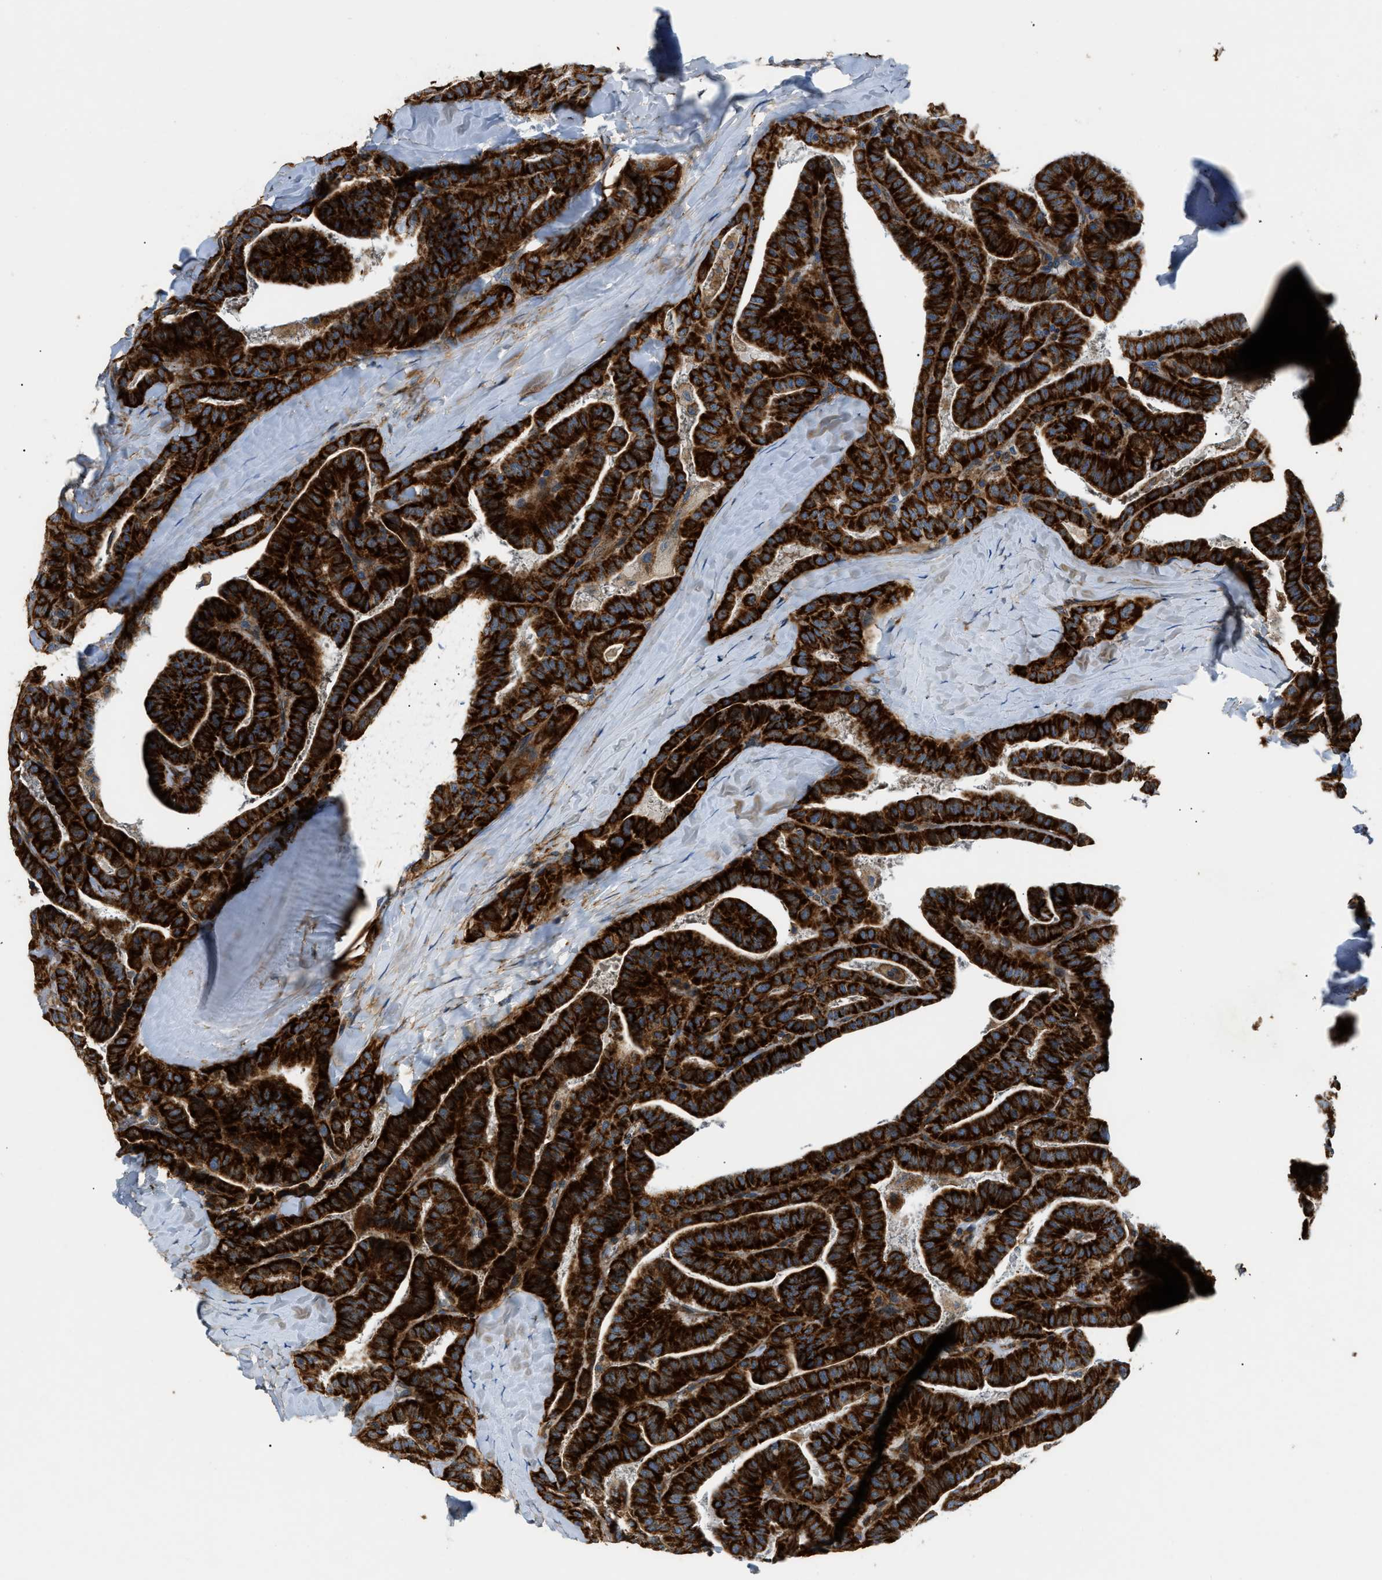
{"staining": {"intensity": "strong", "quantity": ">75%", "location": "cytoplasmic/membranous"}, "tissue": "thyroid cancer", "cell_type": "Tumor cells", "image_type": "cancer", "snomed": [{"axis": "morphology", "description": "Papillary adenocarcinoma, NOS"}, {"axis": "topography", "description": "Thyroid gland"}], "caption": "Immunohistochemical staining of human thyroid cancer (papillary adenocarcinoma) exhibits strong cytoplasmic/membranous protein positivity in approximately >75% of tumor cells.", "gene": "DHODH", "patient": {"sex": "male", "age": 77}}